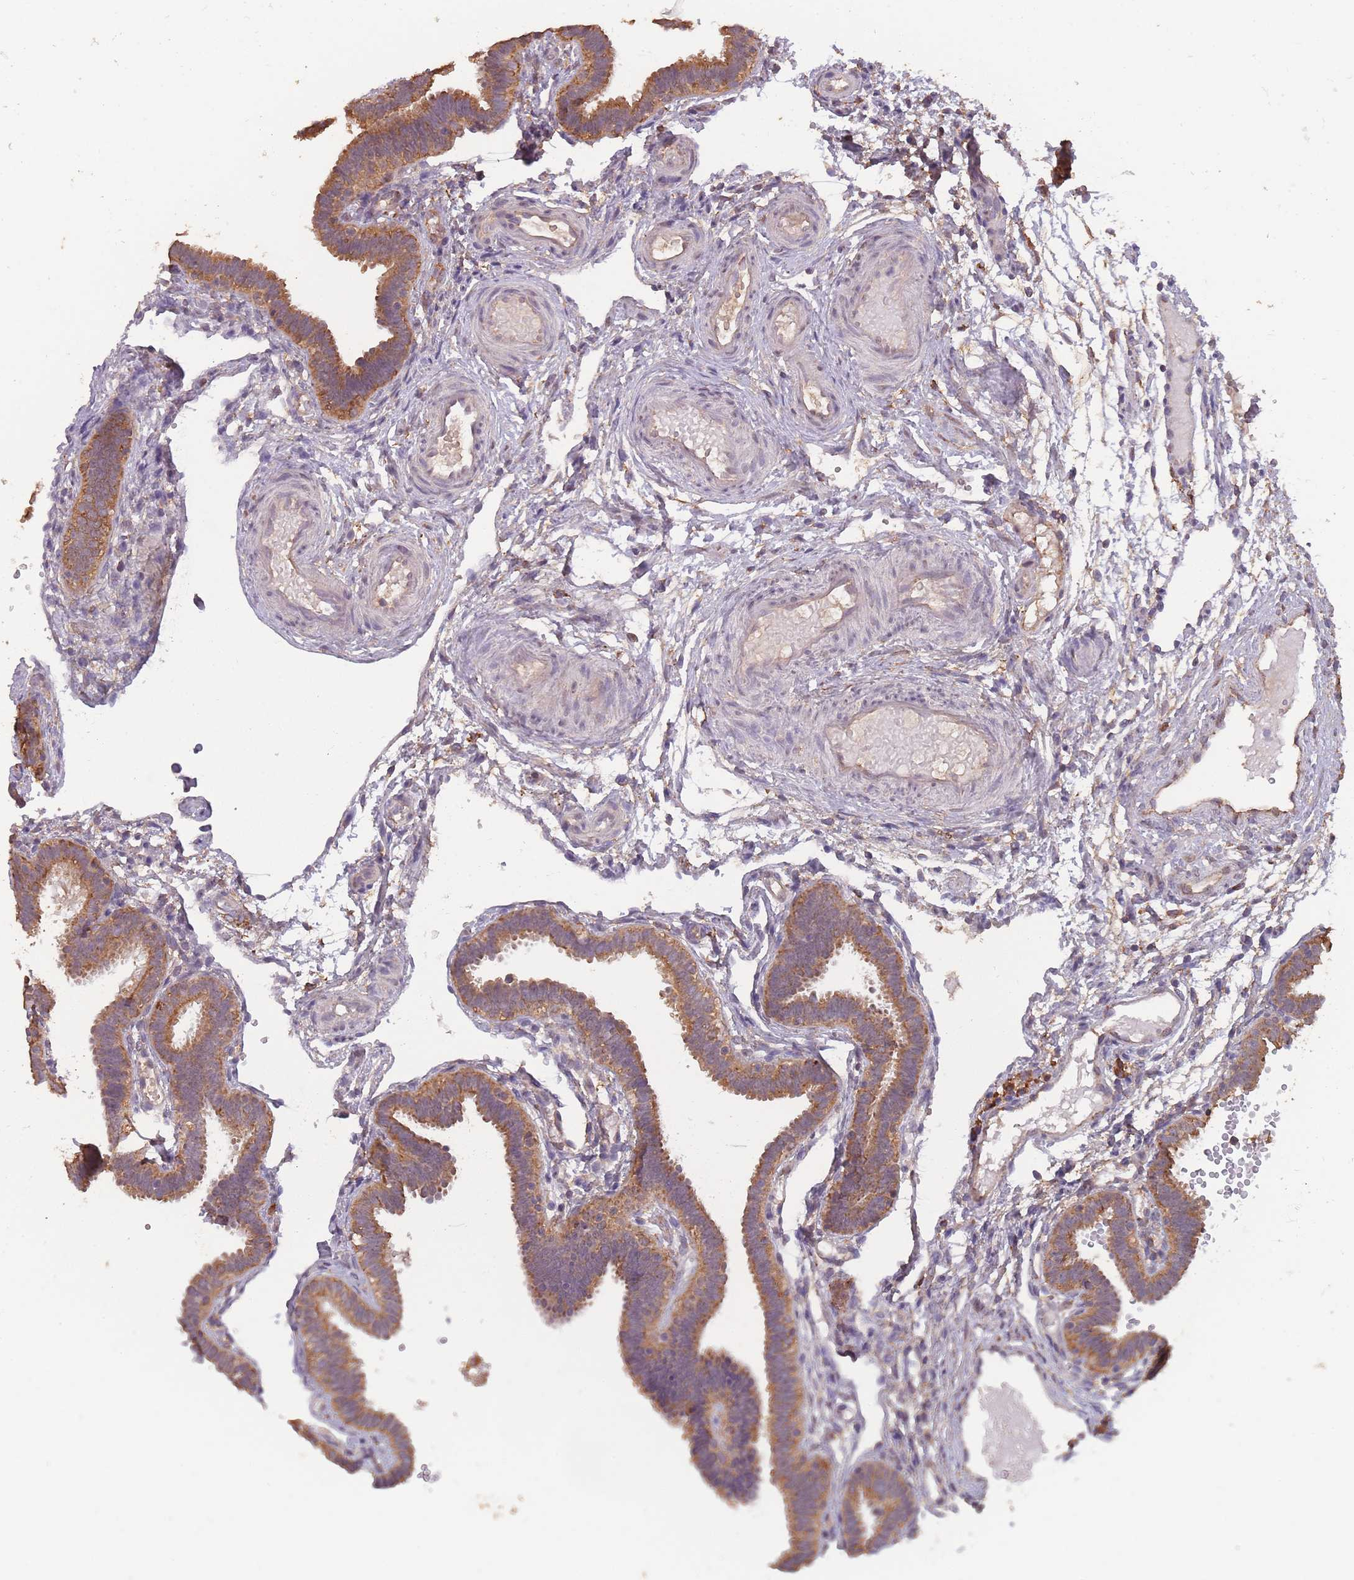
{"staining": {"intensity": "moderate", "quantity": ">75%", "location": "cytoplasmic/membranous"}, "tissue": "fallopian tube", "cell_type": "Glandular cells", "image_type": "normal", "snomed": [{"axis": "morphology", "description": "Normal tissue, NOS"}, {"axis": "topography", "description": "Fallopian tube"}], "caption": "Immunohistochemical staining of unremarkable fallopian tube exhibits >75% levels of moderate cytoplasmic/membranous protein positivity in about >75% of glandular cells. The staining is performed using DAB brown chromogen to label protein expression. The nuclei are counter-stained blue using hematoxylin.", "gene": "SANBR", "patient": {"sex": "female", "age": 37}}